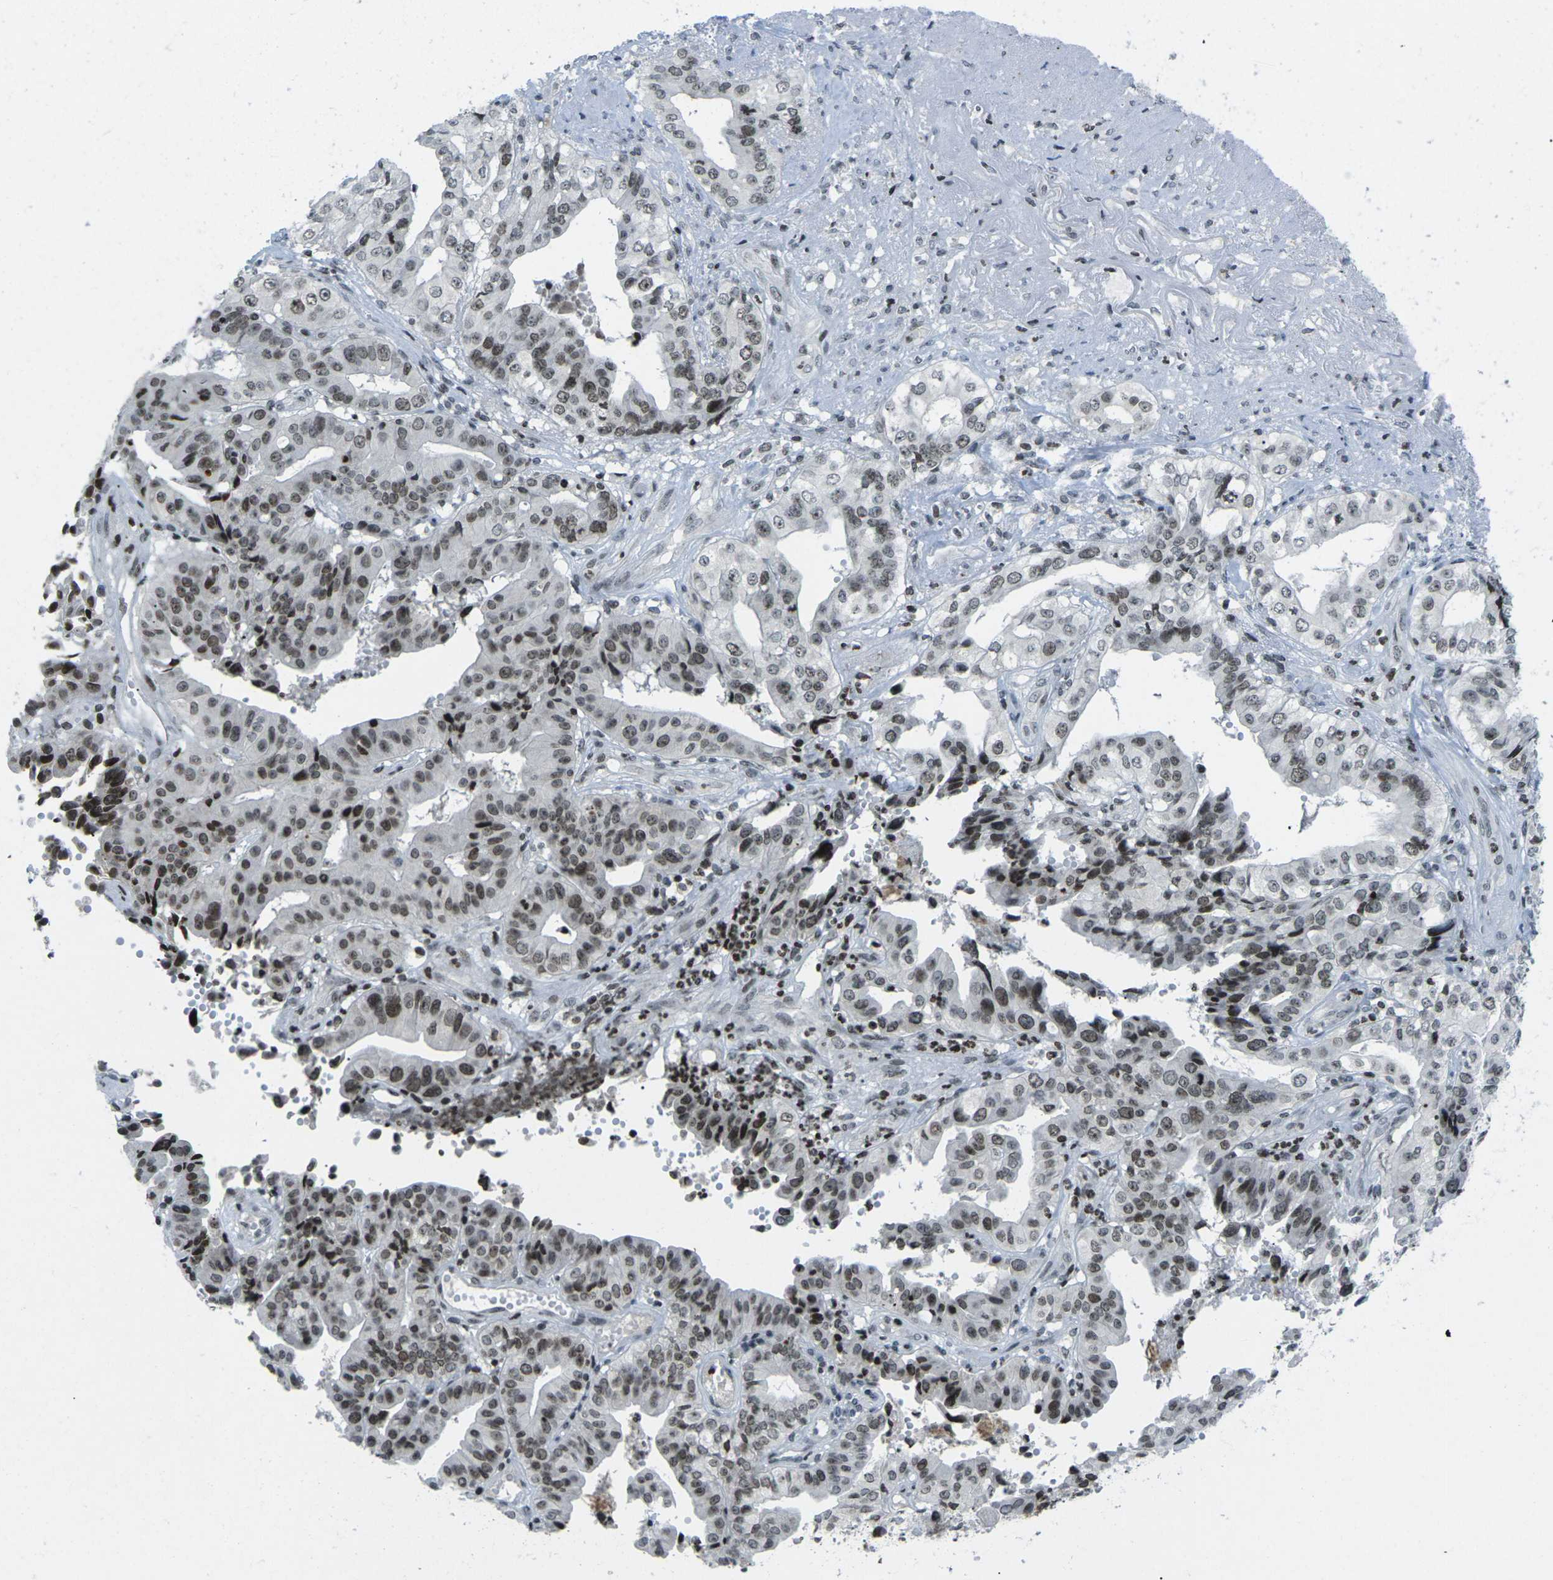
{"staining": {"intensity": "moderate", "quantity": "25%-75%", "location": "nuclear"}, "tissue": "liver cancer", "cell_type": "Tumor cells", "image_type": "cancer", "snomed": [{"axis": "morphology", "description": "Cholangiocarcinoma"}, {"axis": "topography", "description": "Liver"}], "caption": "Immunohistochemical staining of human liver cholangiocarcinoma demonstrates medium levels of moderate nuclear protein expression in about 25%-75% of tumor cells. The protein is stained brown, and the nuclei are stained in blue (DAB IHC with brightfield microscopy, high magnification).", "gene": "EME1", "patient": {"sex": "female", "age": 61}}